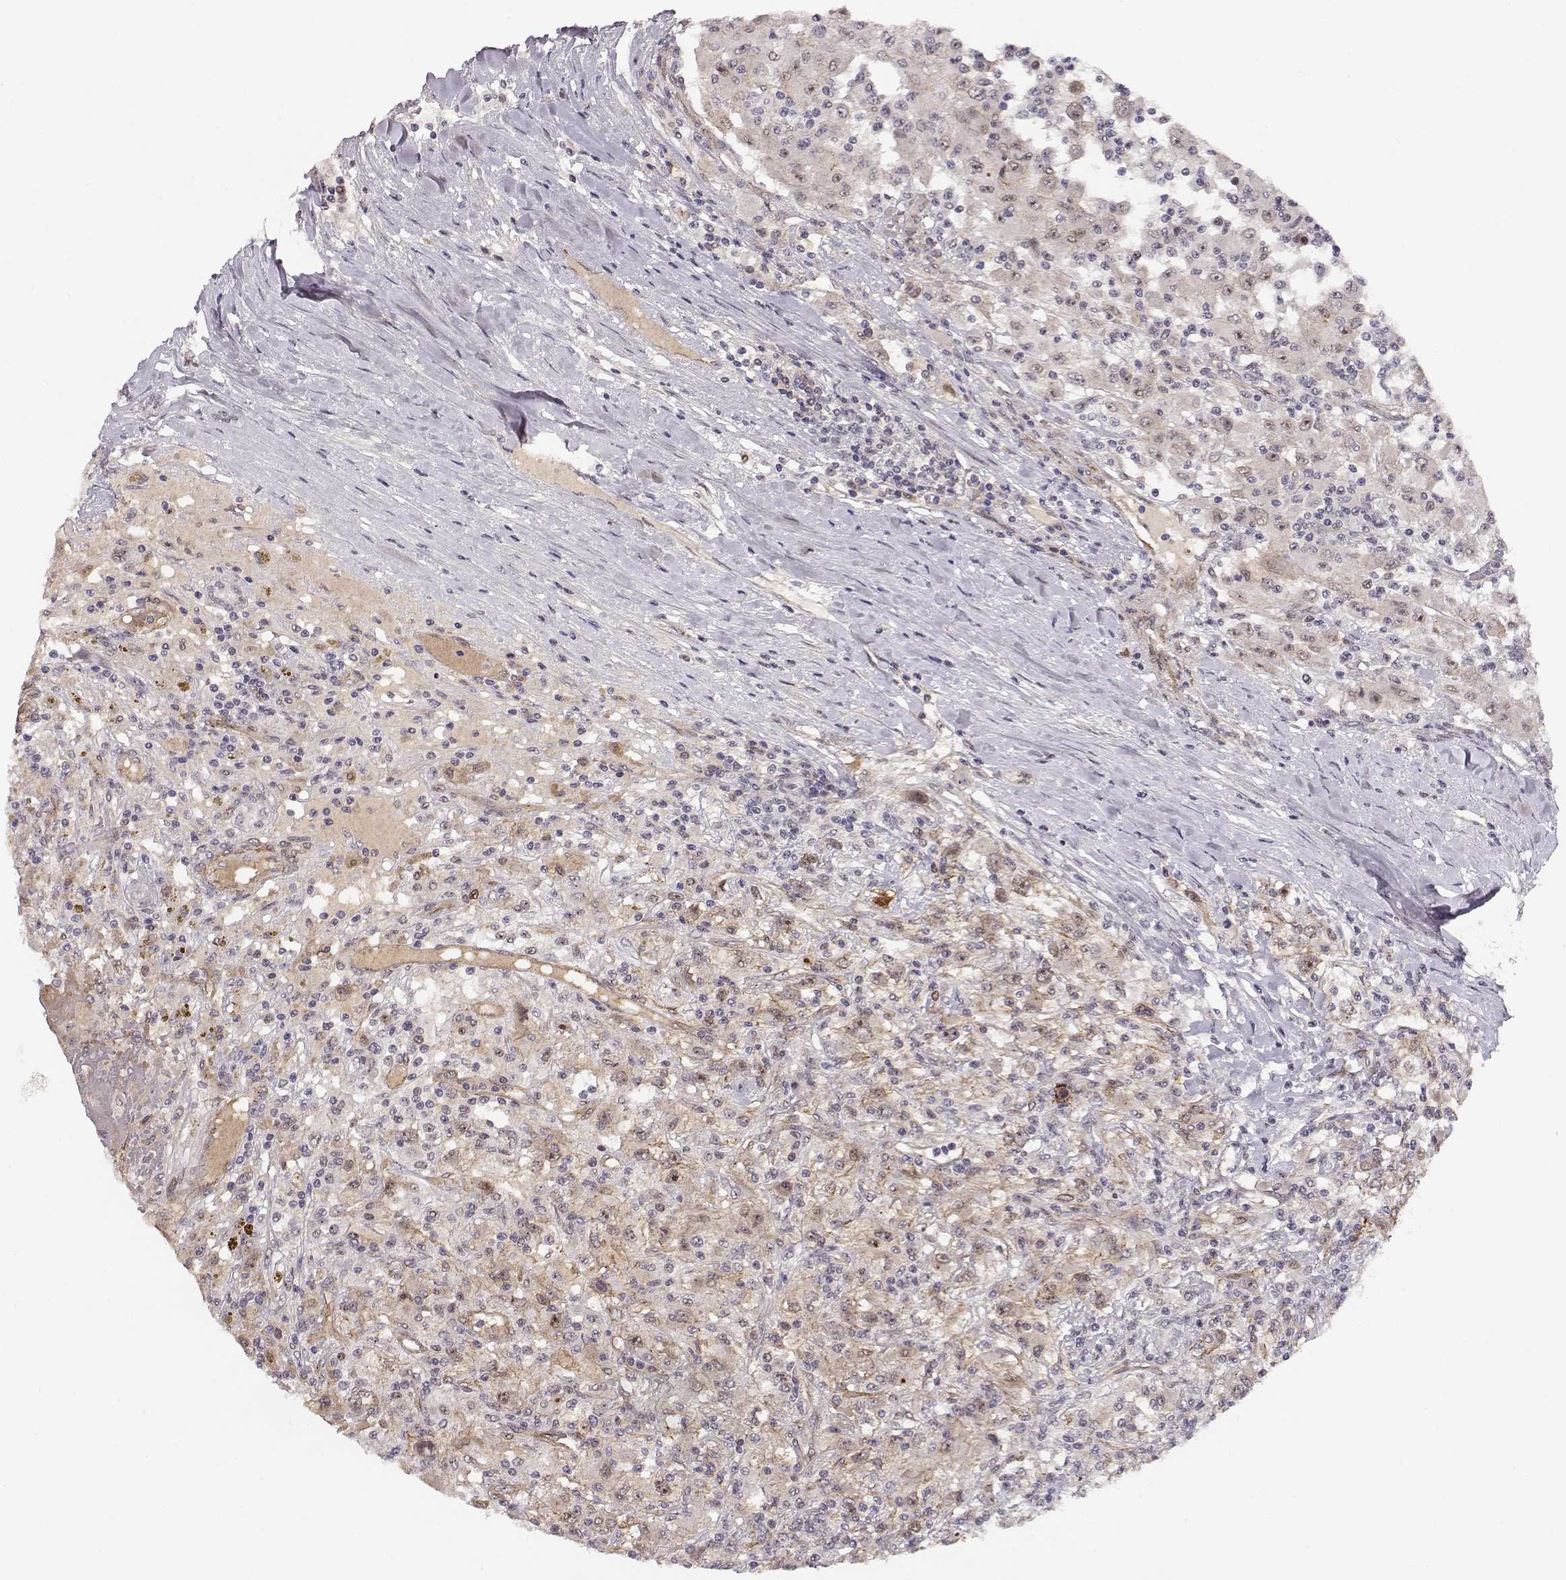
{"staining": {"intensity": "moderate", "quantity": "<25%", "location": "cytoplasmic/membranous"}, "tissue": "renal cancer", "cell_type": "Tumor cells", "image_type": "cancer", "snomed": [{"axis": "morphology", "description": "Adenocarcinoma, NOS"}, {"axis": "topography", "description": "Kidney"}], "caption": "There is low levels of moderate cytoplasmic/membranous positivity in tumor cells of renal cancer, as demonstrated by immunohistochemical staining (brown color).", "gene": "CIR1", "patient": {"sex": "female", "age": 67}}